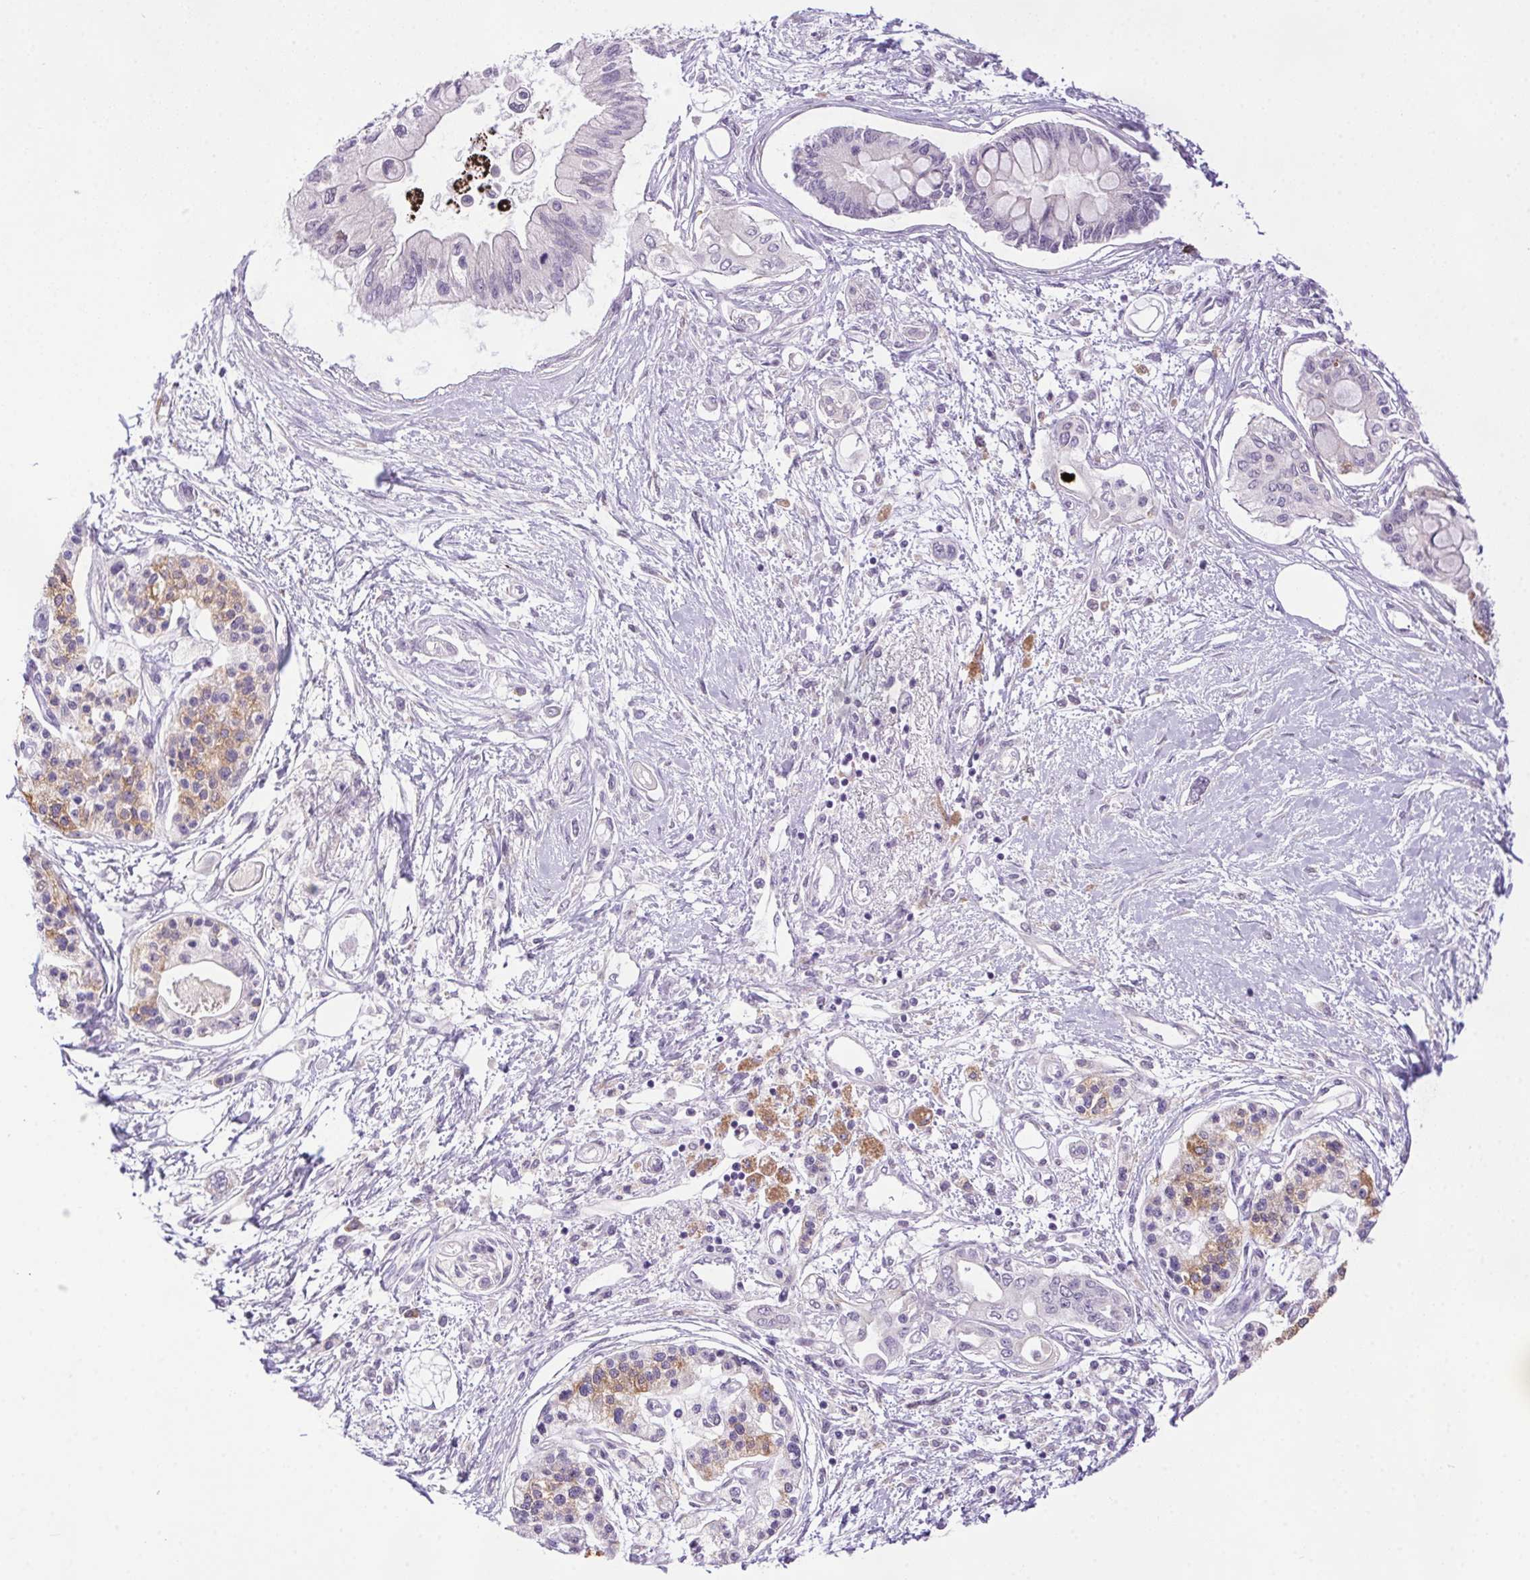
{"staining": {"intensity": "negative", "quantity": "none", "location": "none"}, "tissue": "pancreatic cancer", "cell_type": "Tumor cells", "image_type": "cancer", "snomed": [{"axis": "morphology", "description": "Adenocarcinoma, NOS"}, {"axis": "topography", "description": "Pancreas"}], "caption": "The histopathology image shows no staining of tumor cells in adenocarcinoma (pancreatic).", "gene": "LRRTM1", "patient": {"sex": "female", "age": 77}}